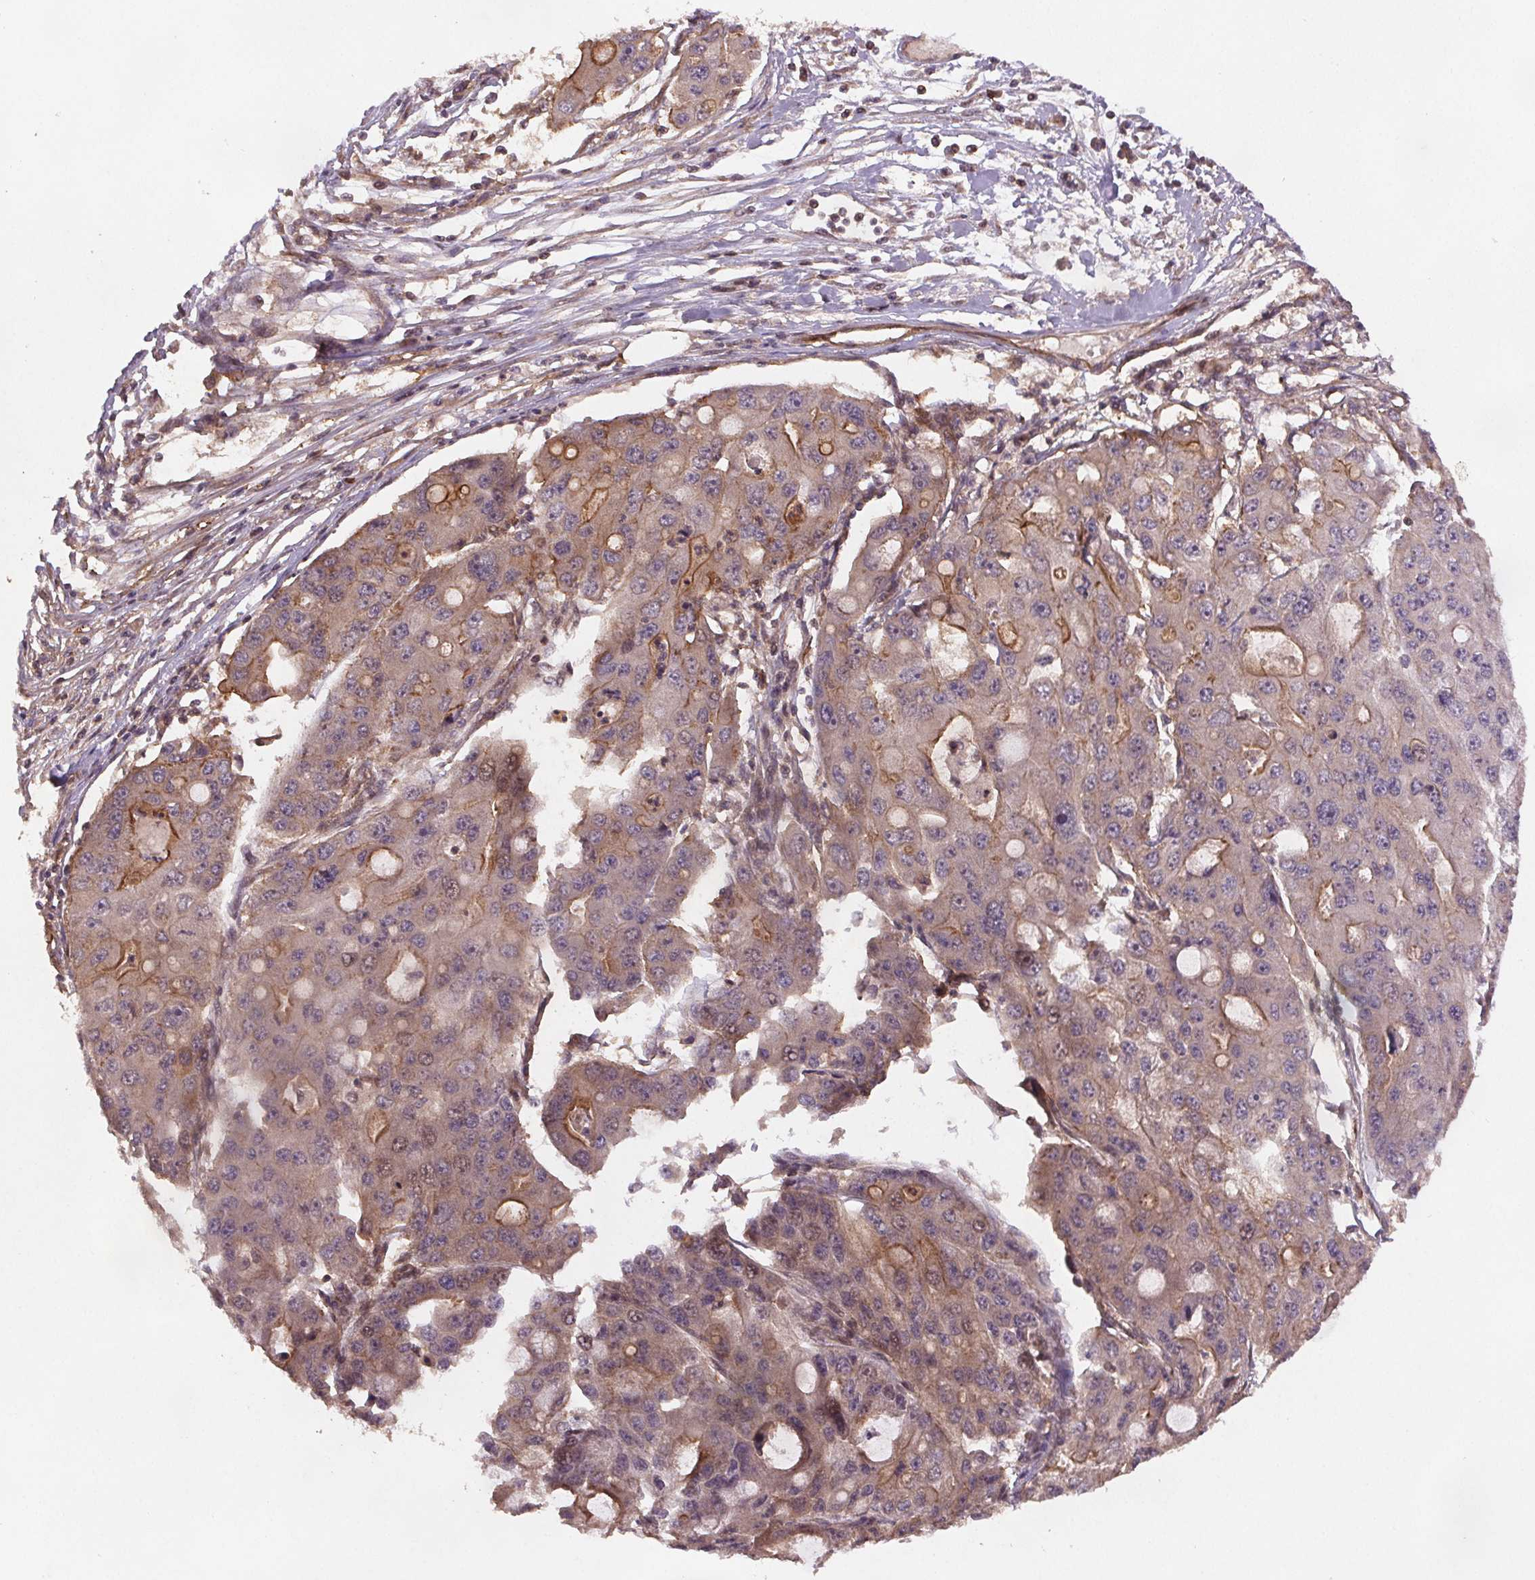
{"staining": {"intensity": "moderate", "quantity": "<25%", "location": "cytoplasmic/membranous"}, "tissue": "ovarian cancer", "cell_type": "Tumor cells", "image_type": "cancer", "snomed": [{"axis": "morphology", "description": "Cystadenocarcinoma, serous, NOS"}, {"axis": "topography", "description": "Ovary"}], "caption": "Immunohistochemistry (IHC) image of neoplastic tissue: human ovarian cancer stained using immunohistochemistry (IHC) exhibits low levels of moderate protein expression localized specifically in the cytoplasmic/membranous of tumor cells, appearing as a cytoplasmic/membranous brown color.", "gene": "SEC14L2", "patient": {"sex": "female", "age": 56}}